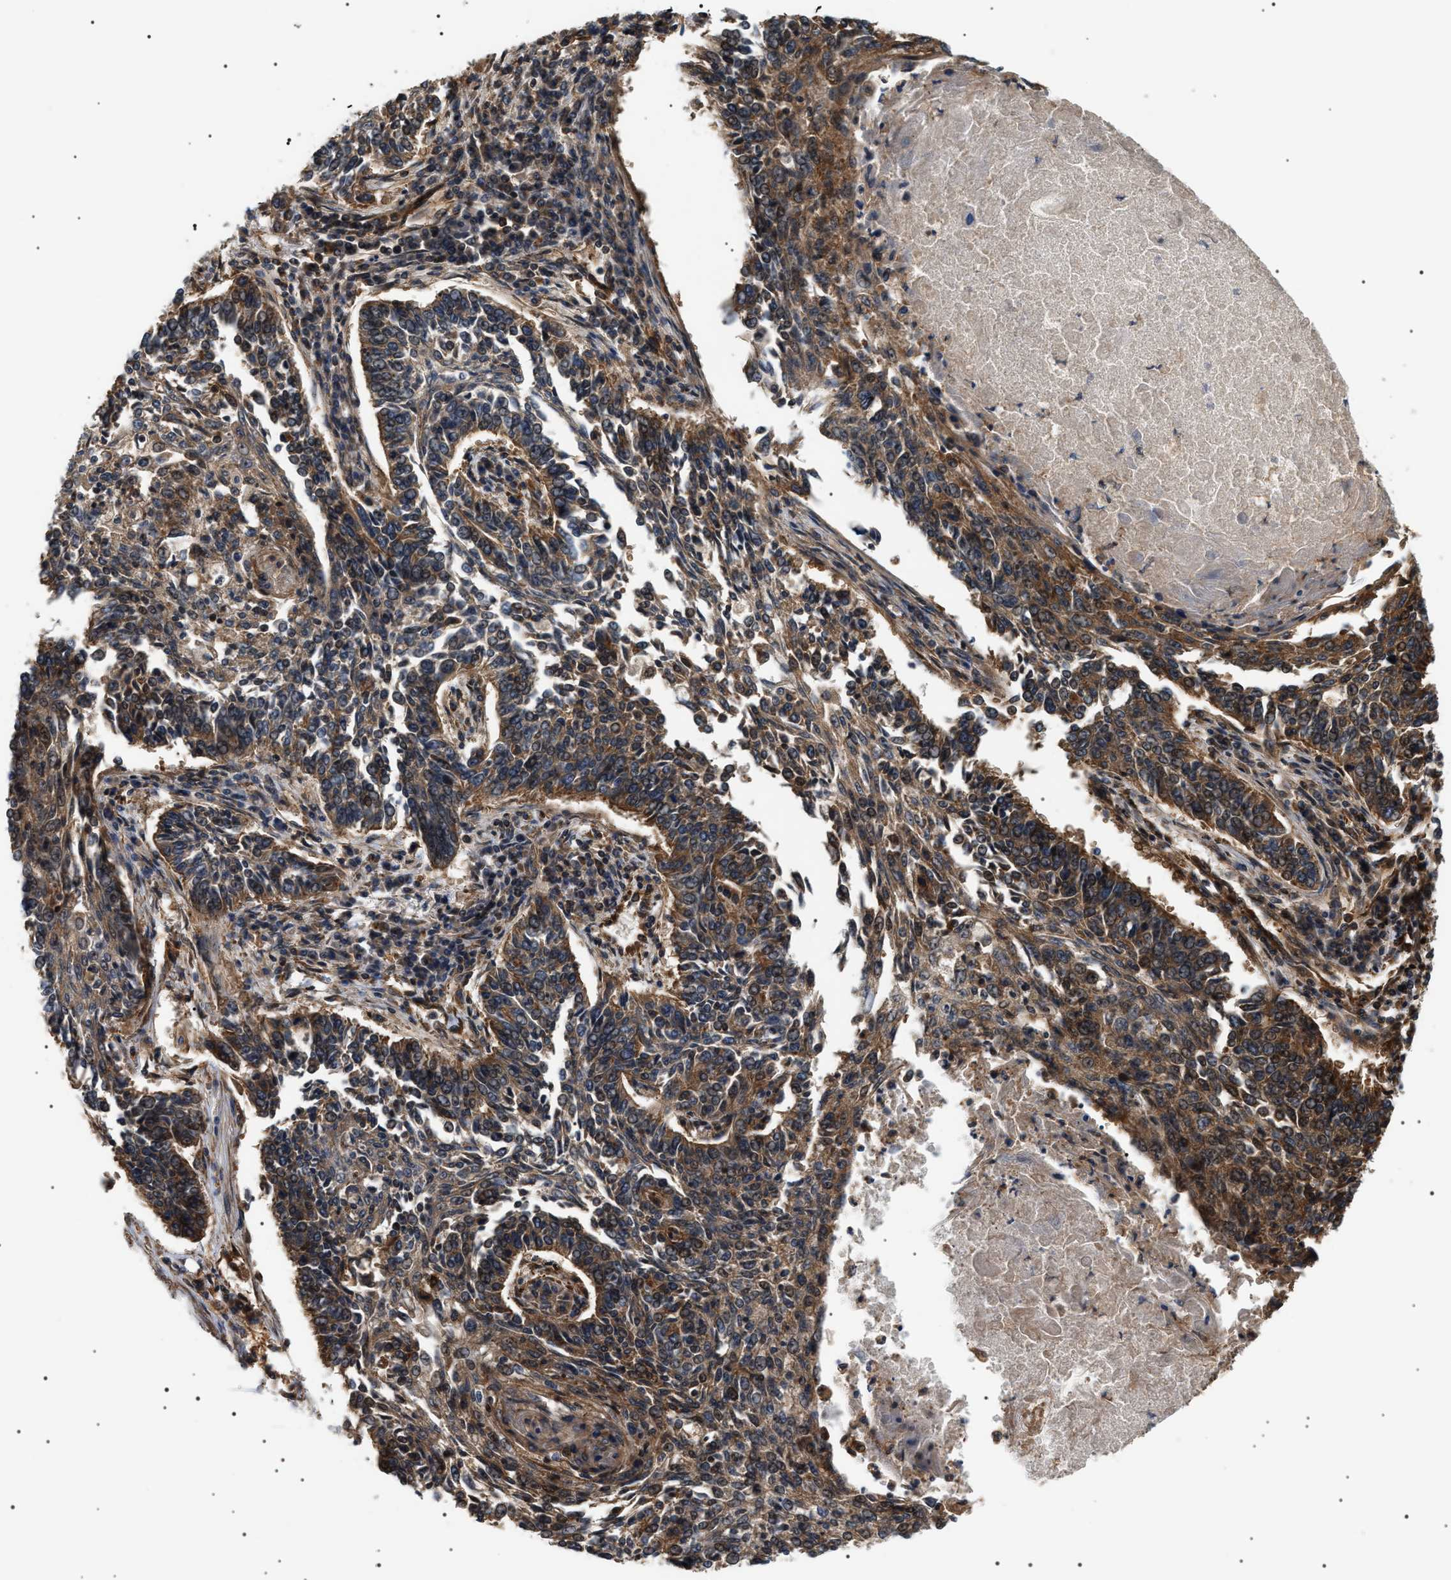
{"staining": {"intensity": "moderate", "quantity": "25%-75%", "location": "cytoplasmic/membranous"}, "tissue": "lung cancer", "cell_type": "Tumor cells", "image_type": "cancer", "snomed": [{"axis": "morphology", "description": "Normal tissue, NOS"}, {"axis": "morphology", "description": "Squamous cell carcinoma, NOS"}, {"axis": "topography", "description": "Cartilage tissue"}, {"axis": "topography", "description": "Bronchus"}, {"axis": "topography", "description": "Lung"}], "caption": "Immunohistochemistry (IHC) of human squamous cell carcinoma (lung) shows medium levels of moderate cytoplasmic/membranous positivity in about 25%-75% of tumor cells.", "gene": "SH3GLB2", "patient": {"sex": "female", "age": 49}}